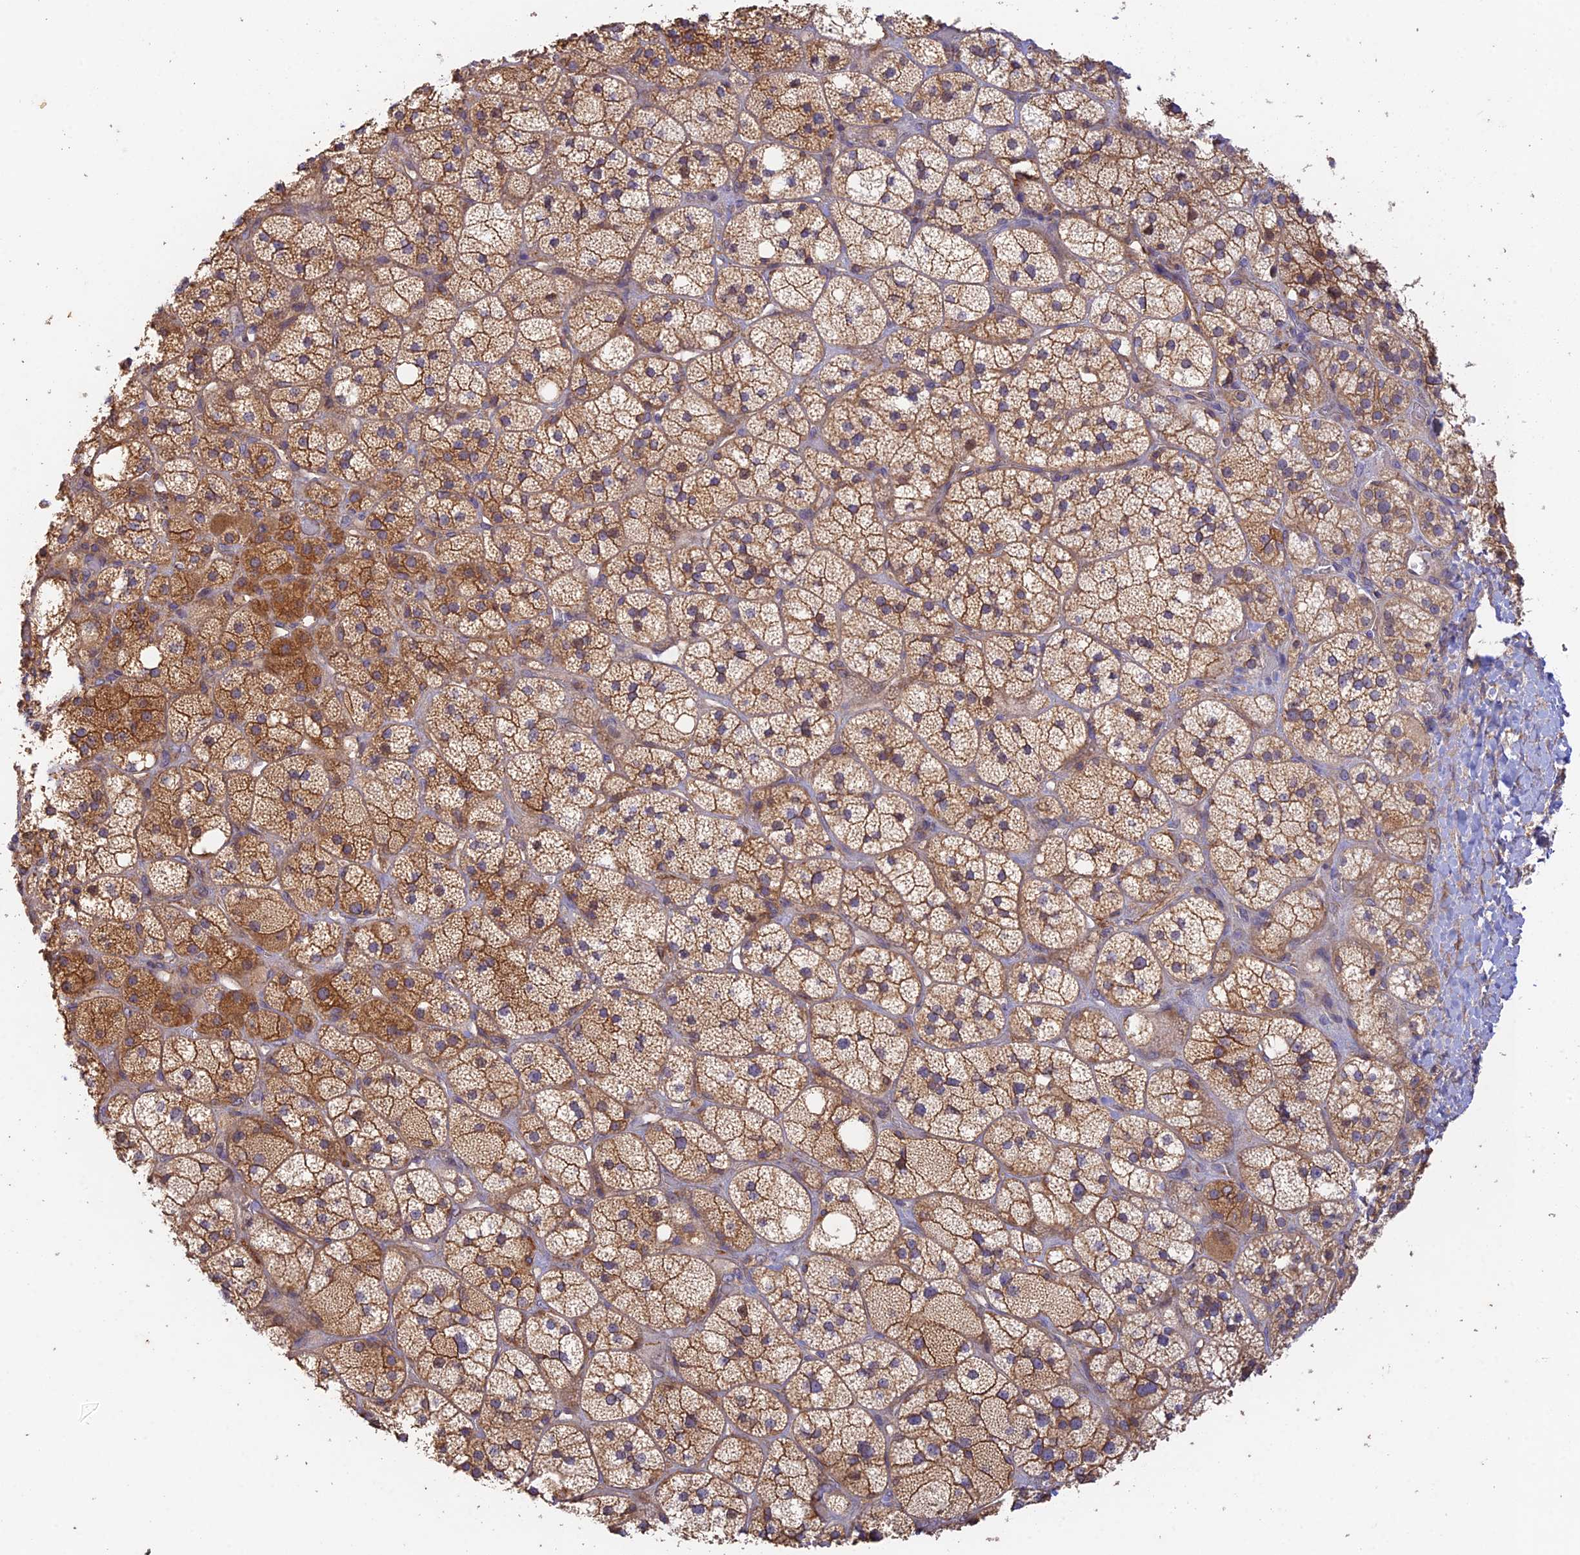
{"staining": {"intensity": "moderate", "quantity": ">75%", "location": "cytoplasmic/membranous"}, "tissue": "adrenal gland", "cell_type": "Glandular cells", "image_type": "normal", "snomed": [{"axis": "morphology", "description": "Normal tissue, NOS"}, {"axis": "topography", "description": "Adrenal gland"}], "caption": "Brown immunohistochemical staining in benign adrenal gland shows moderate cytoplasmic/membranous expression in approximately >75% of glandular cells. (DAB IHC, brown staining for protein, blue staining for nuclei).", "gene": "MYO9A", "patient": {"sex": "male", "age": 61}}